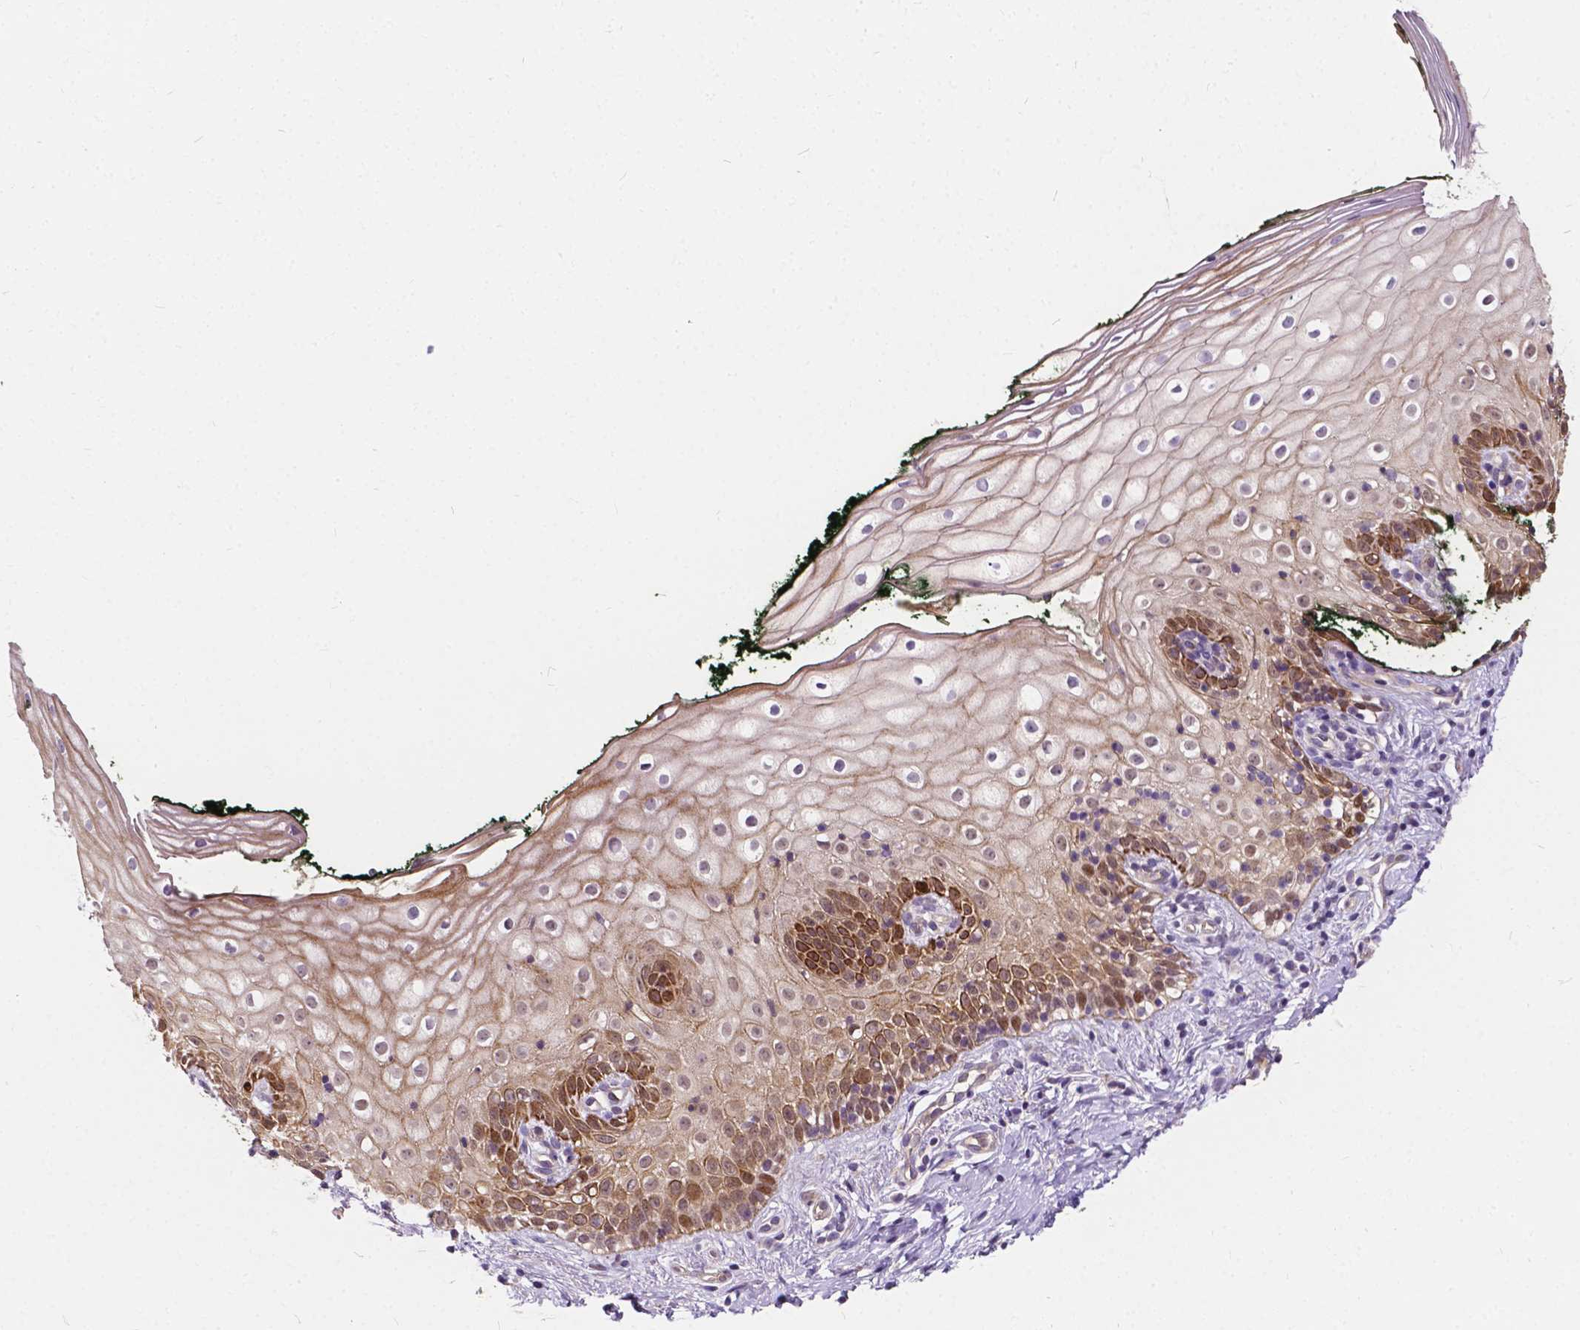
{"staining": {"intensity": "moderate", "quantity": "25%-75%", "location": "cytoplasmic/membranous"}, "tissue": "vagina", "cell_type": "Squamous epithelial cells", "image_type": "normal", "snomed": [{"axis": "morphology", "description": "Normal tissue, NOS"}, {"axis": "topography", "description": "Vagina"}], "caption": "Immunohistochemistry of benign vagina exhibits medium levels of moderate cytoplasmic/membranous expression in about 25%-75% of squamous epithelial cells.", "gene": "INPP5E", "patient": {"sex": "female", "age": 47}}